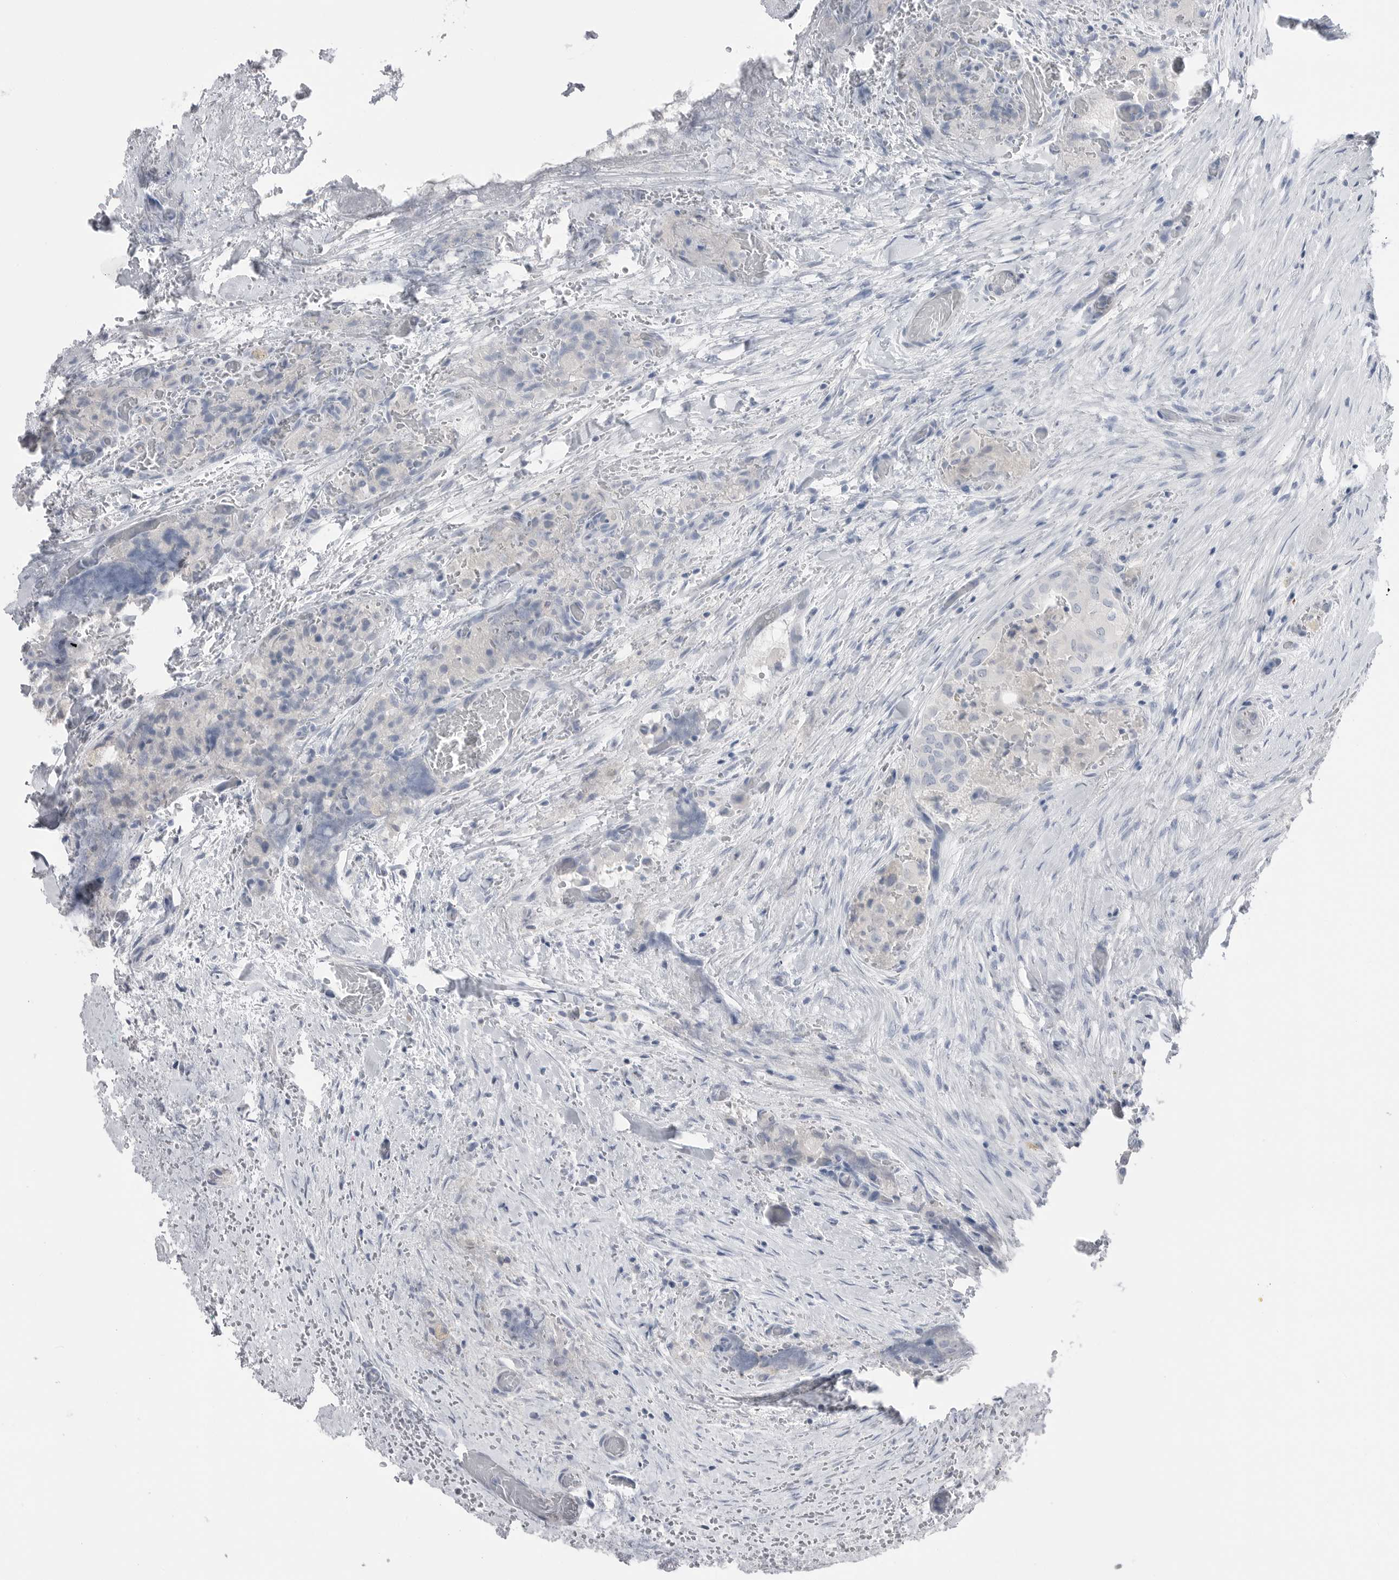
{"staining": {"intensity": "negative", "quantity": "none", "location": "none"}, "tissue": "thyroid cancer", "cell_type": "Tumor cells", "image_type": "cancer", "snomed": [{"axis": "morphology", "description": "Papillary adenocarcinoma, NOS"}, {"axis": "topography", "description": "Thyroid gland"}], "caption": "Human thyroid papillary adenocarcinoma stained for a protein using immunohistochemistry exhibits no positivity in tumor cells.", "gene": "ABHD12", "patient": {"sex": "female", "age": 59}}